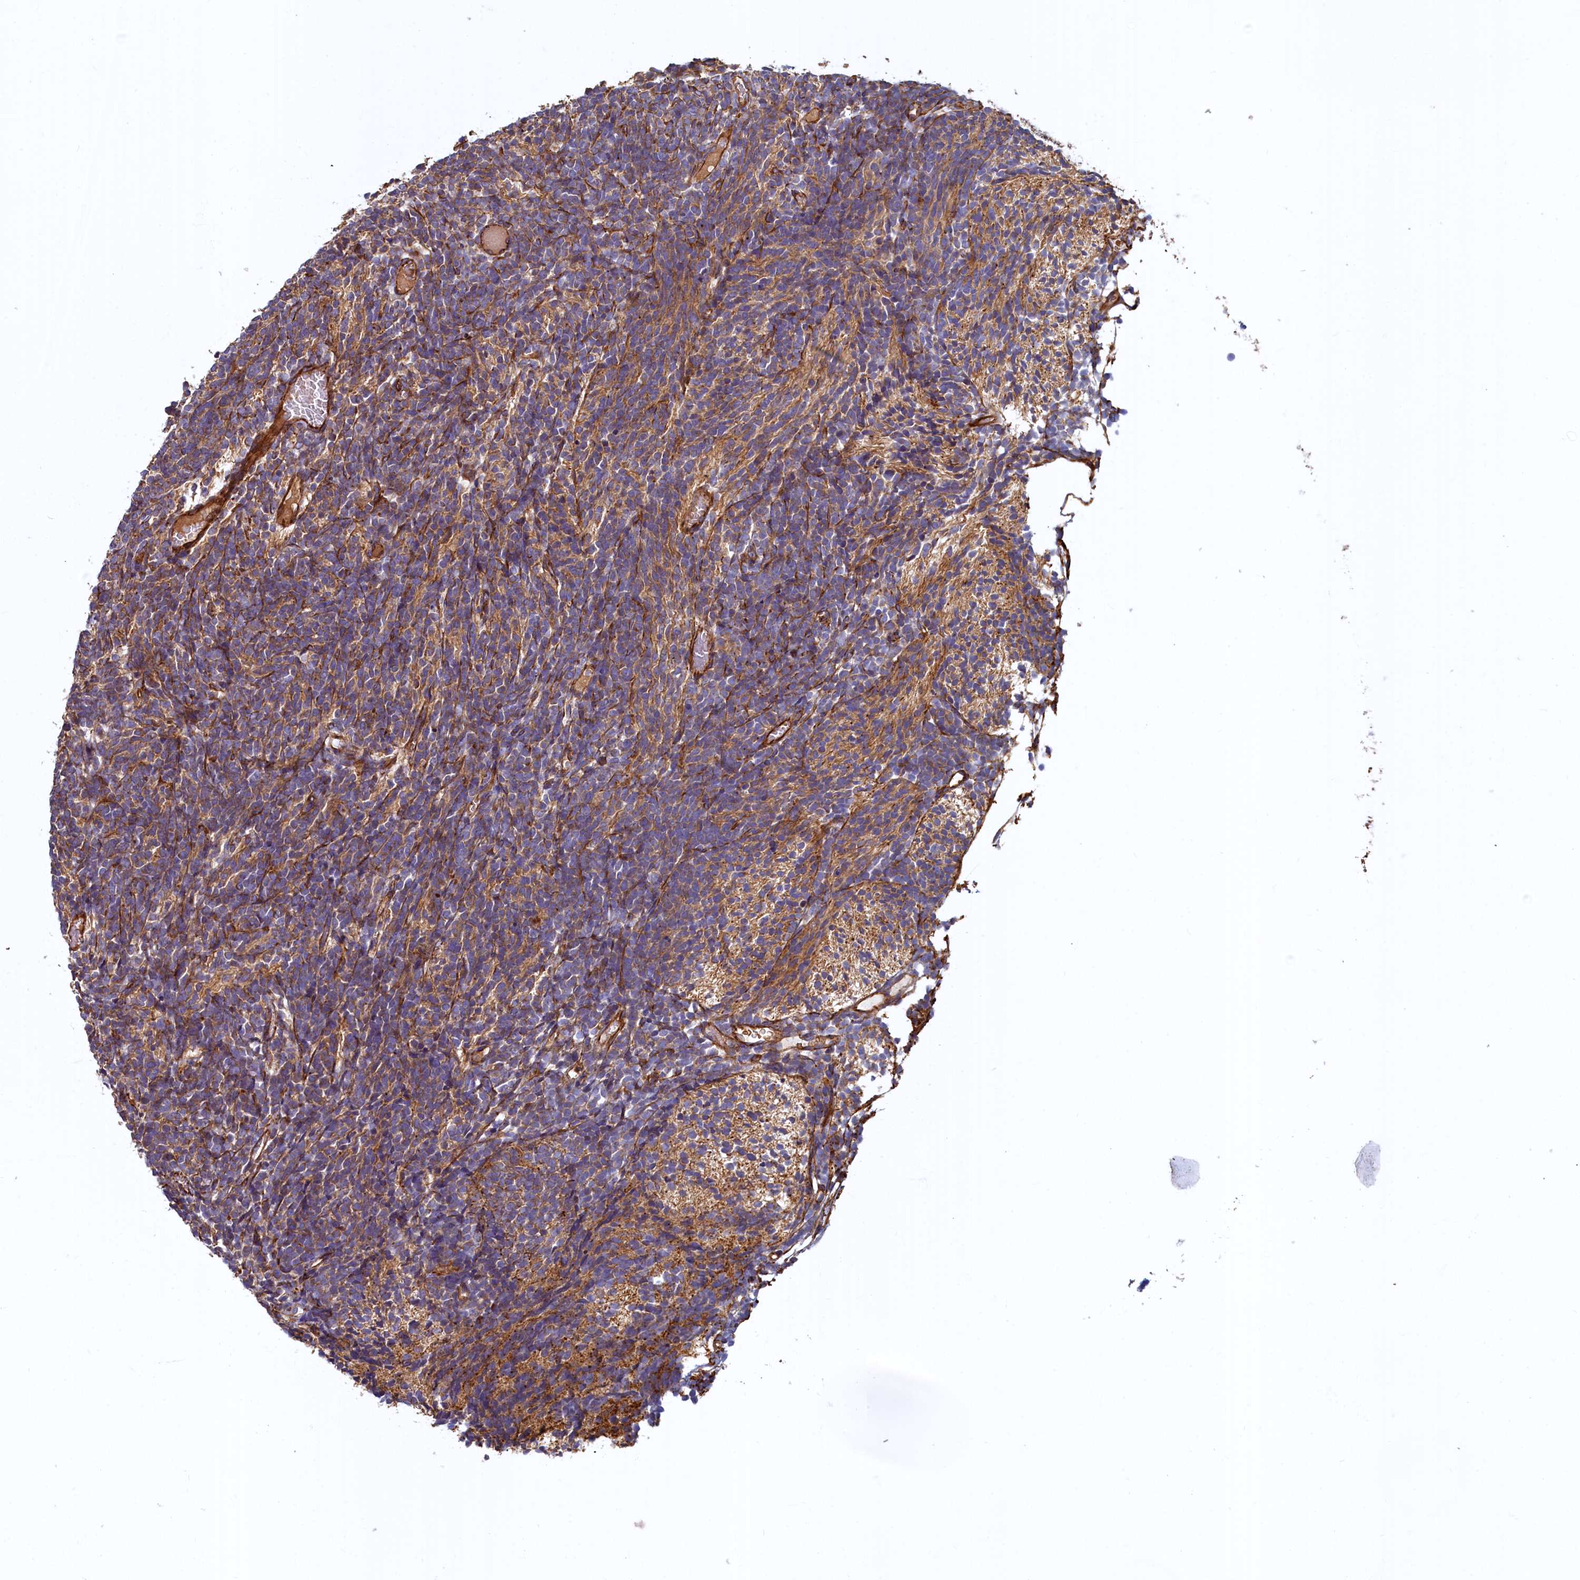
{"staining": {"intensity": "moderate", "quantity": ">75%", "location": "cytoplasmic/membranous"}, "tissue": "glioma", "cell_type": "Tumor cells", "image_type": "cancer", "snomed": [{"axis": "morphology", "description": "Glioma, malignant, Low grade"}, {"axis": "topography", "description": "Brain"}], "caption": "Protein staining demonstrates moderate cytoplasmic/membranous staining in about >75% of tumor cells in malignant glioma (low-grade).", "gene": "LRRC57", "patient": {"sex": "female", "age": 1}}